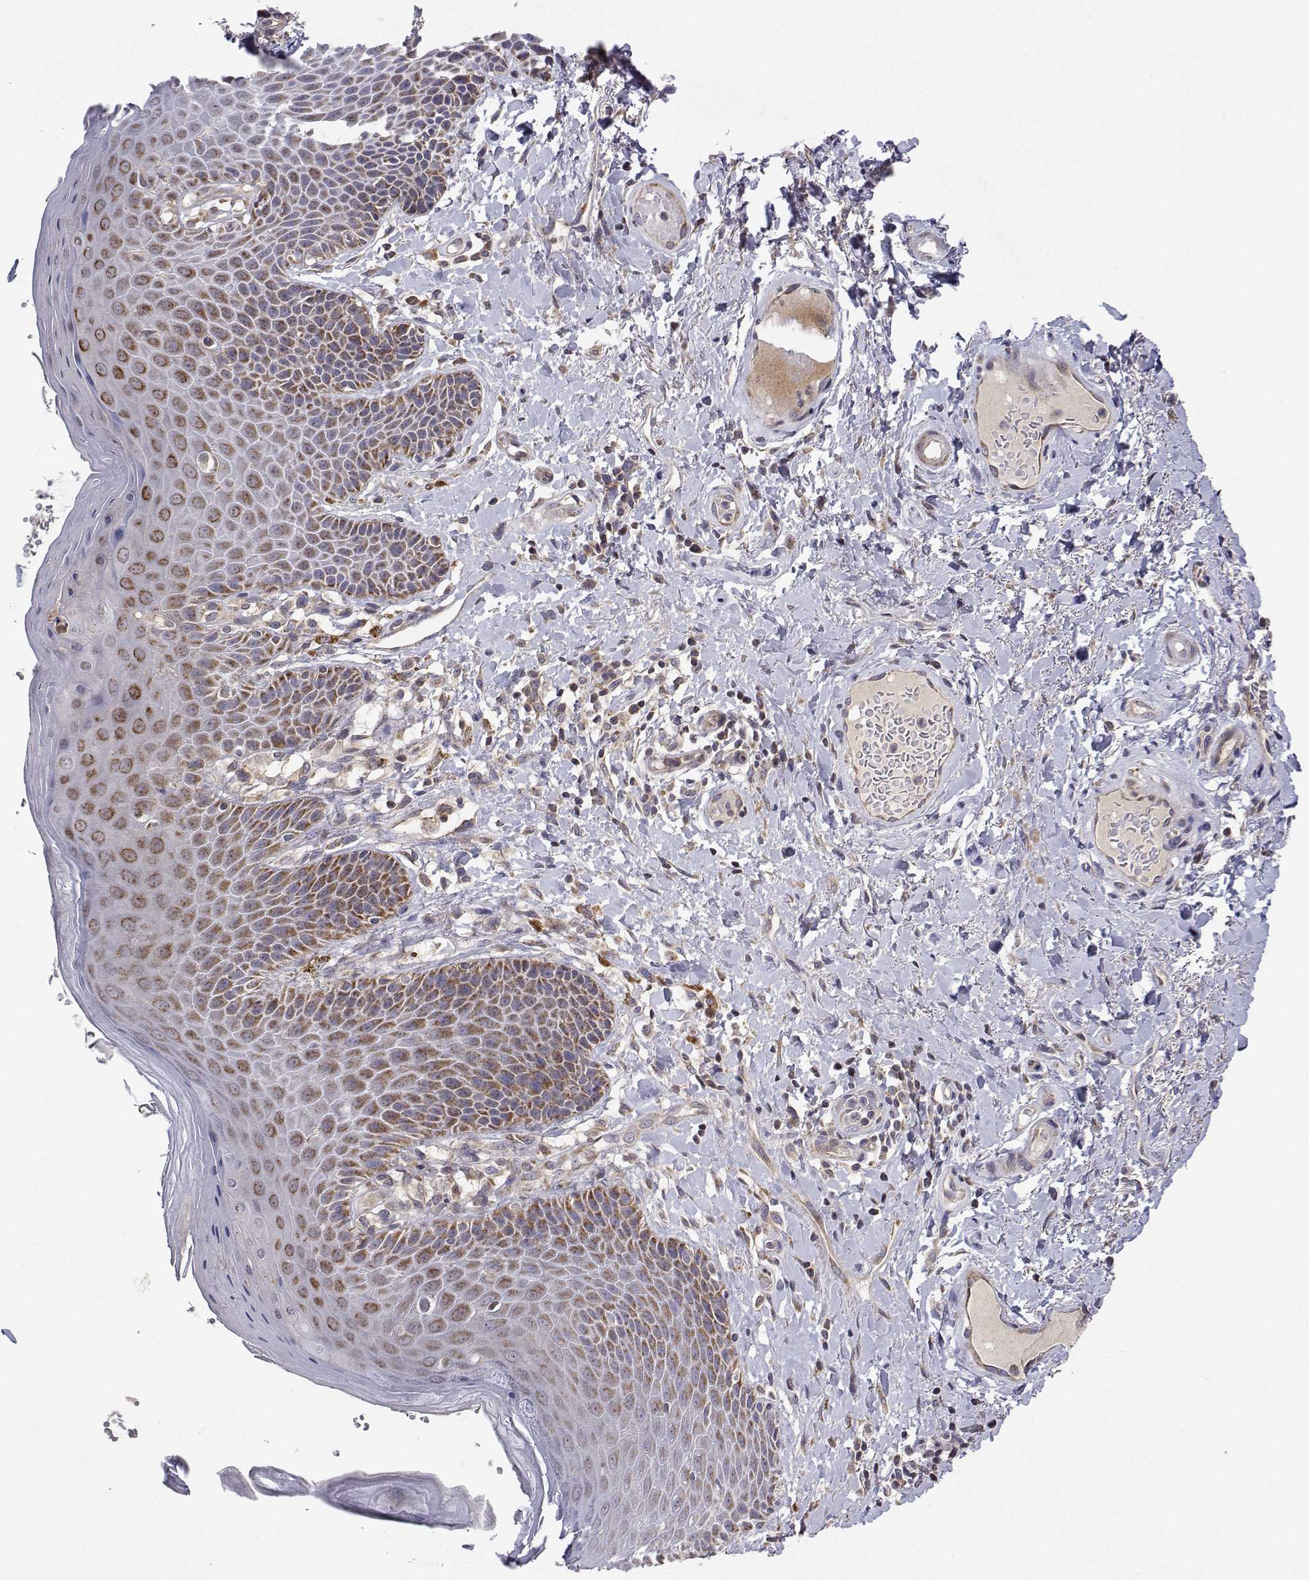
{"staining": {"intensity": "moderate", "quantity": ">75%", "location": "cytoplasmic/membranous"}, "tissue": "skin", "cell_type": "Epidermal cells", "image_type": "normal", "snomed": [{"axis": "morphology", "description": "Normal tissue, NOS"}, {"axis": "topography", "description": "Anal"}, {"axis": "topography", "description": "Peripheral nerve tissue"}], "caption": "A histopathology image of human skin stained for a protein displays moderate cytoplasmic/membranous brown staining in epidermal cells. (brown staining indicates protein expression, while blue staining denotes nuclei).", "gene": "MRPL3", "patient": {"sex": "male", "age": 51}}